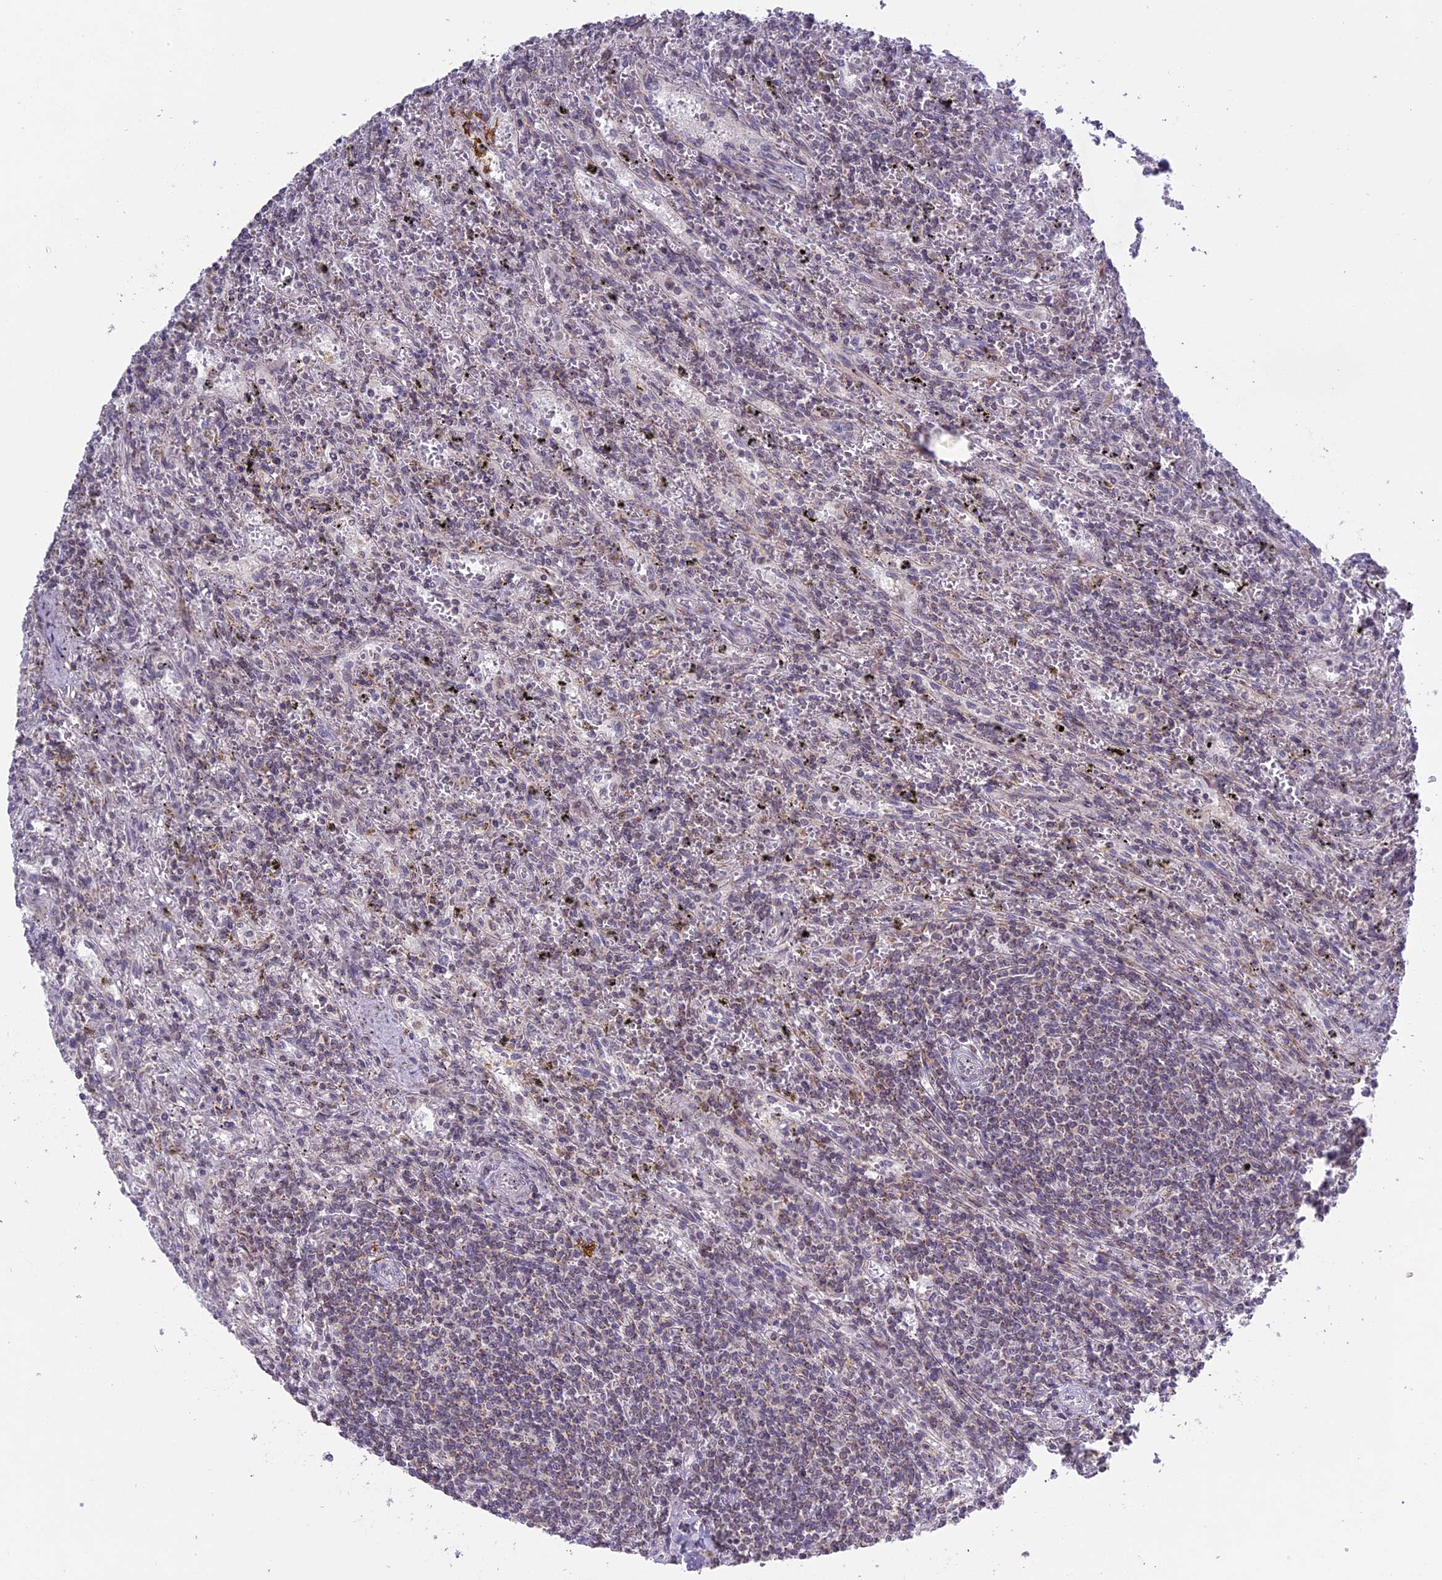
{"staining": {"intensity": "weak", "quantity": "25%-75%", "location": "cytoplasmic/membranous"}, "tissue": "lymphoma", "cell_type": "Tumor cells", "image_type": "cancer", "snomed": [{"axis": "morphology", "description": "Malignant lymphoma, non-Hodgkin's type, Low grade"}, {"axis": "topography", "description": "Spleen"}], "caption": "Immunohistochemical staining of human lymphoma displays weak cytoplasmic/membranous protein positivity in about 25%-75% of tumor cells.", "gene": "ERG28", "patient": {"sex": "male", "age": 76}}